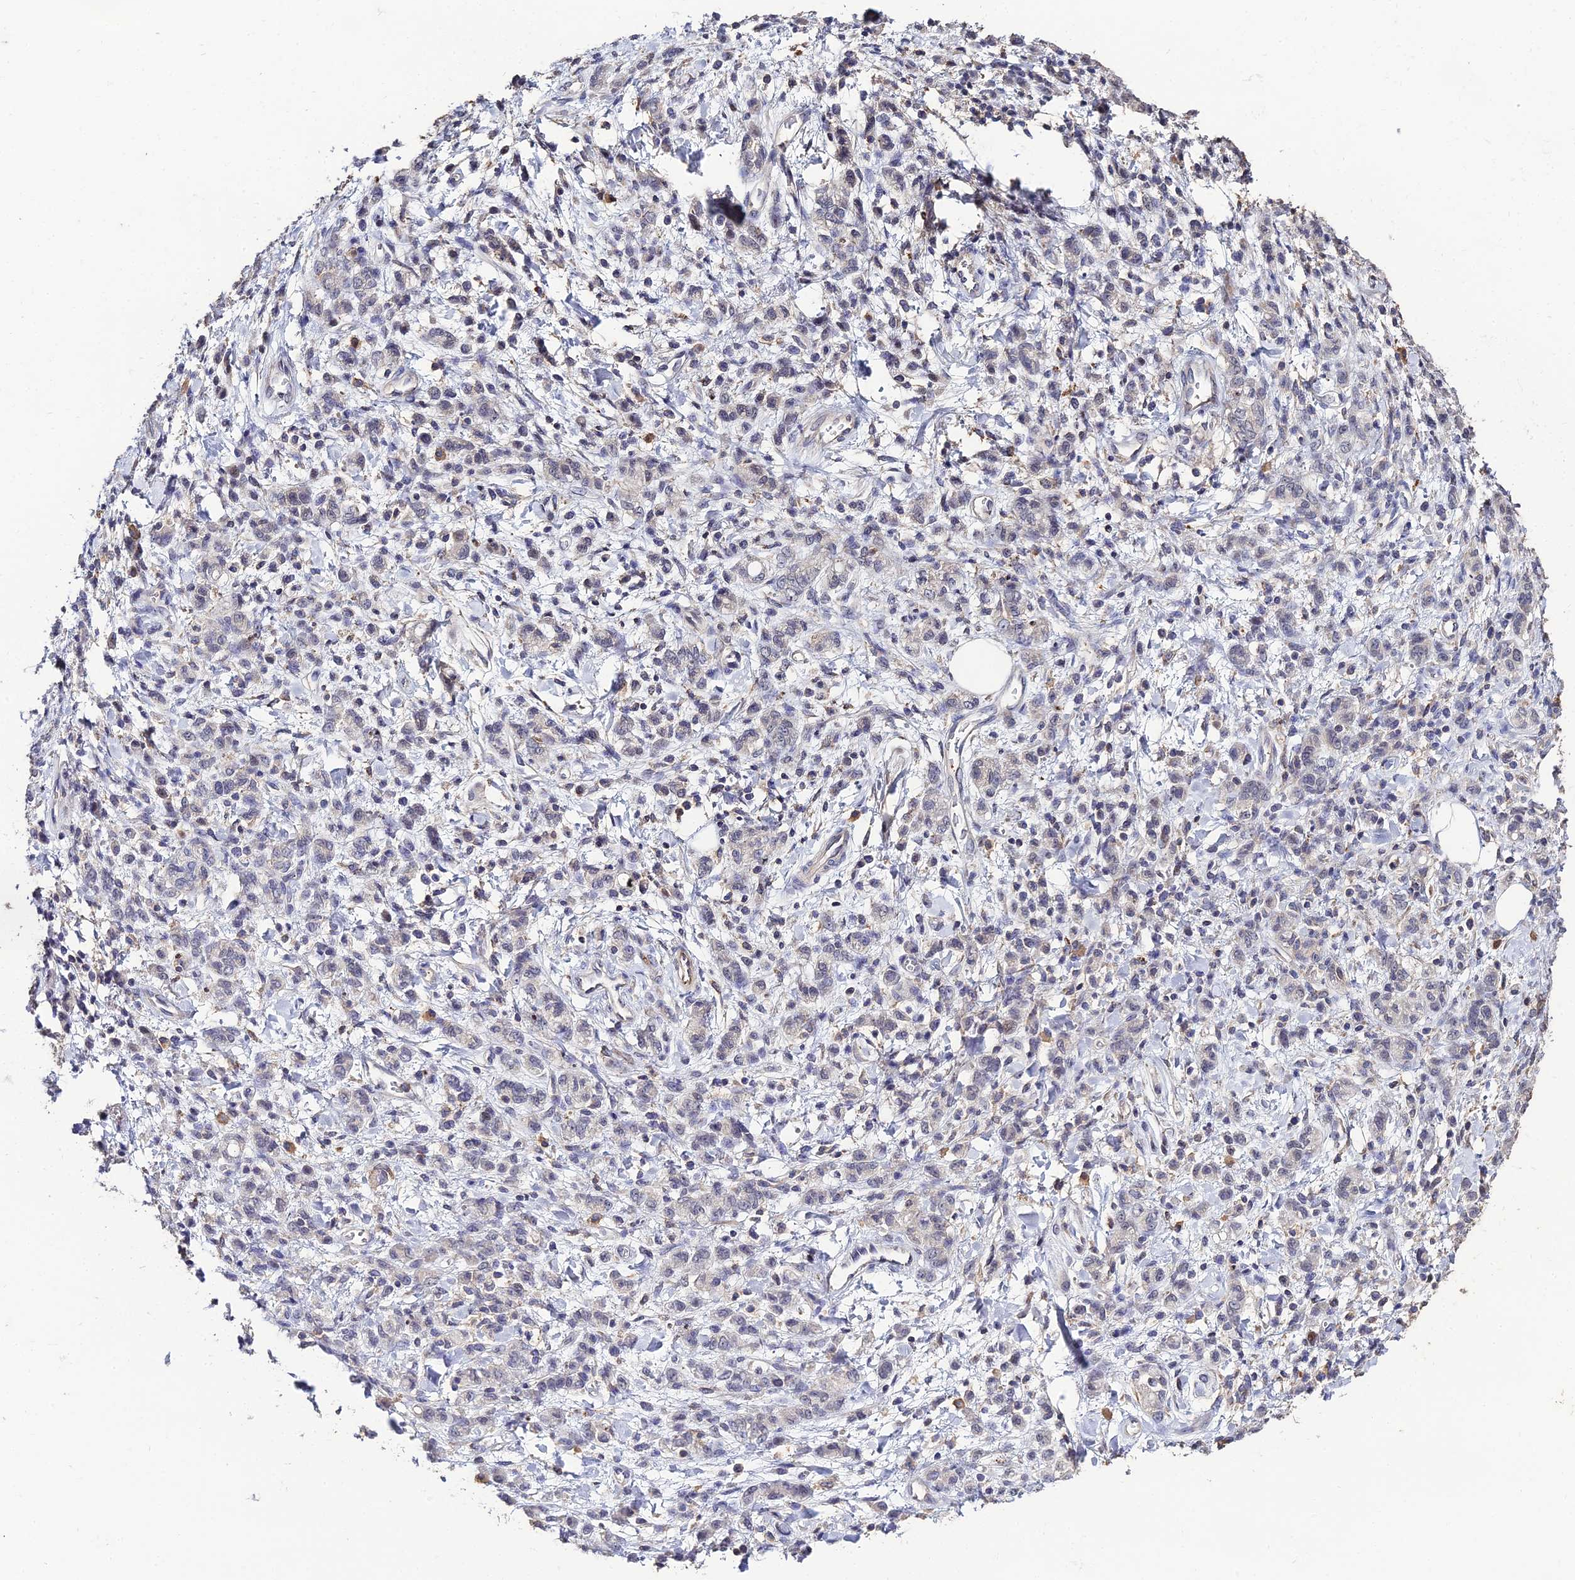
{"staining": {"intensity": "negative", "quantity": "none", "location": "none"}, "tissue": "stomach cancer", "cell_type": "Tumor cells", "image_type": "cancer", "snomed": [{"axis": "morphology", "description": "Adenocarcinoma, NOS"}, {"axis": "topography", "description": "Stomach"}], "caption": "IHC photomicrograph of neoplastic tissue: human stomach cancer stained with DAB (3,3'-diaminobenzidine) shows no significant protein expression in tumor cells.", "gene": "LSM5", "patient": {"sex": "male", "age": 77}}